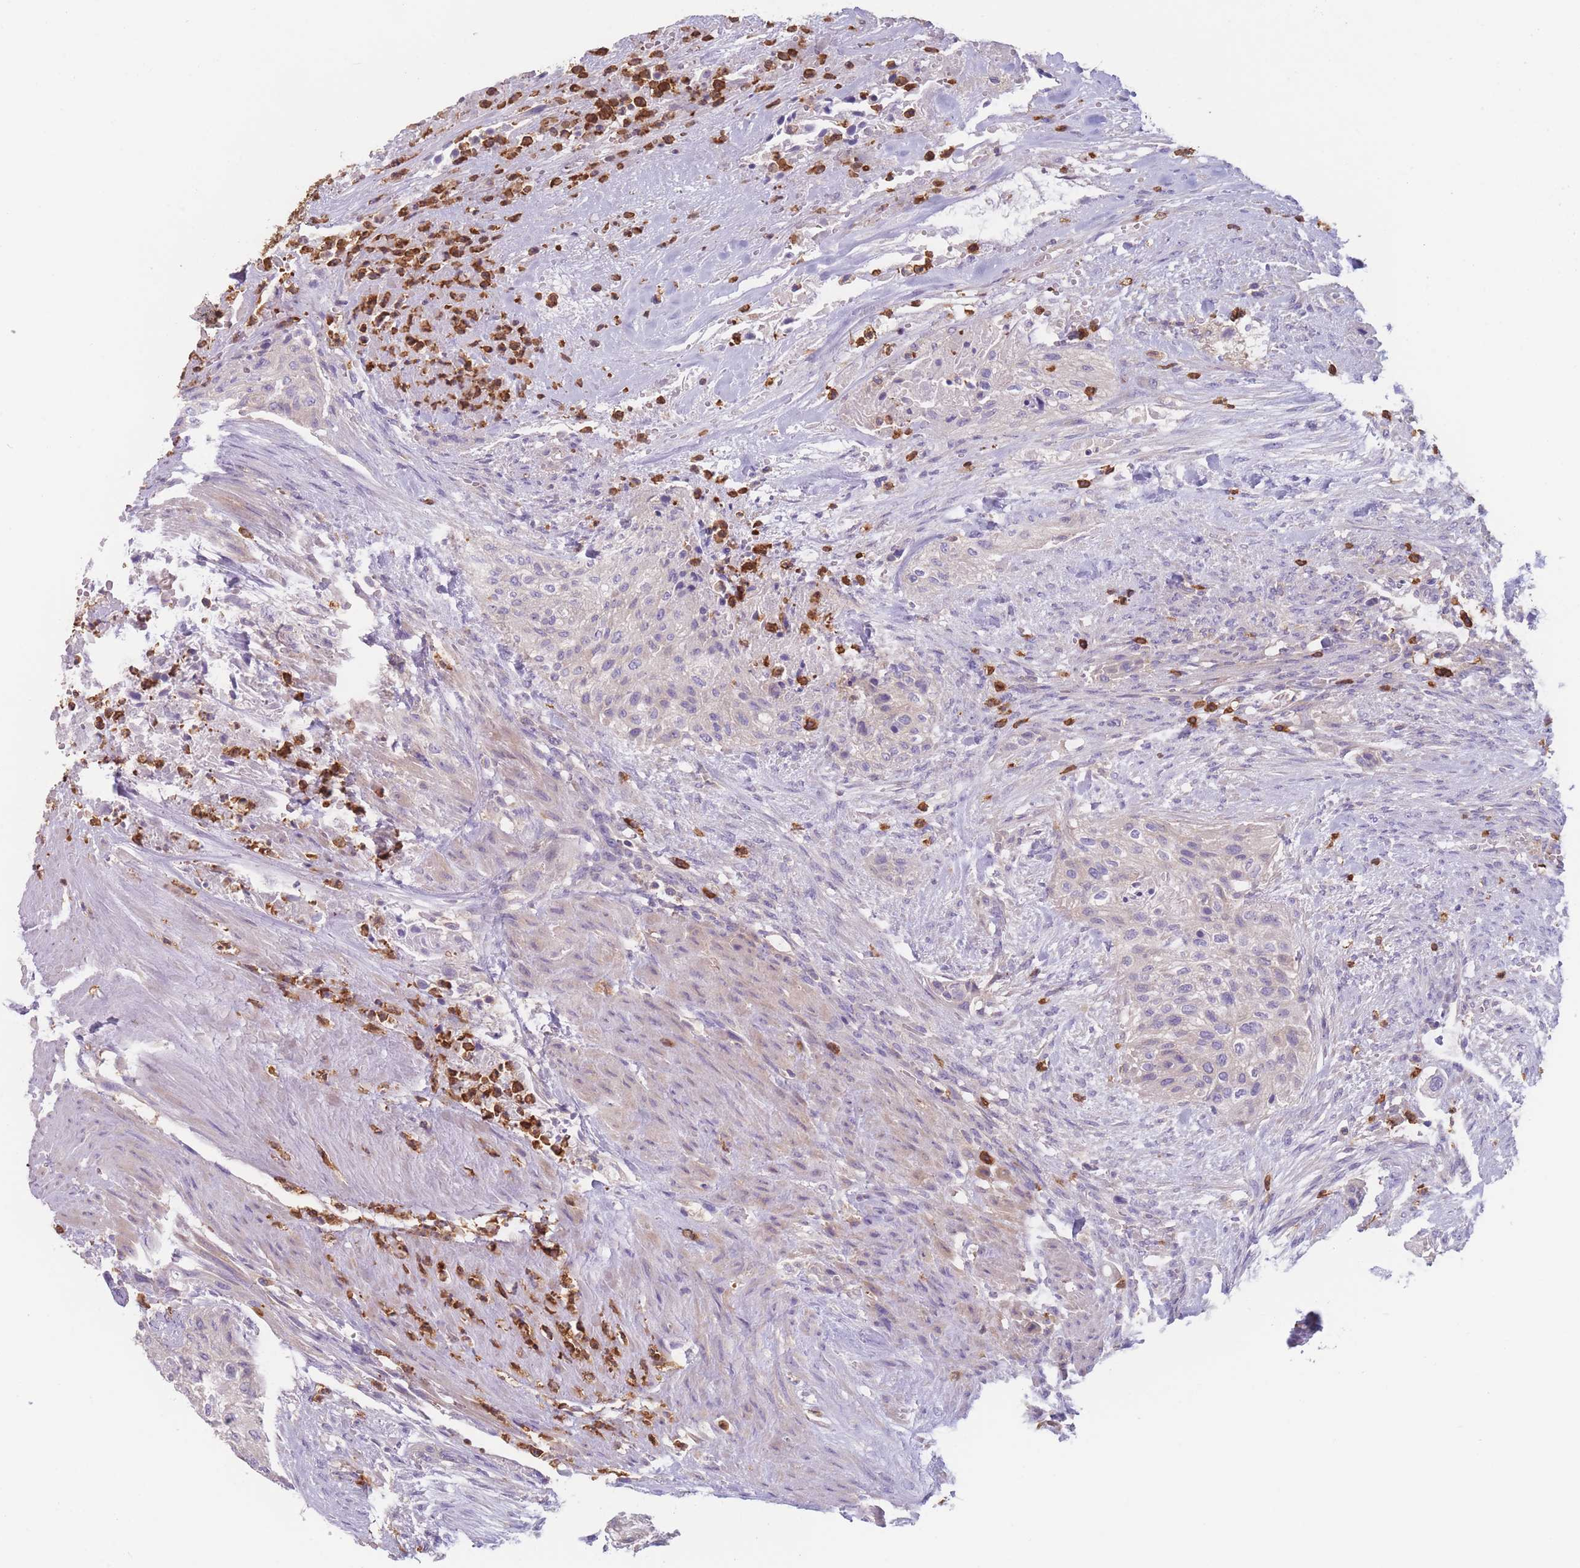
{"staining": {"intensity": "negative", "quantity": "none", "location": "none"}, "tissue": "urothelial cancer", "cell_type": "Tumor cells", "image_type": "cancer", "snomed": [{"axis": "morphology", "description": "Urothelial carcinoma, High grade"}, {"axis": "topography", "description": "Urinary bladder"}], "caption": "The photomicrograph displays no significant staining in tumor cells of high-grade urothelial carcinoma.", "gene": "ST3GAL4", "patient": {"sex": "male", "age": 35}}